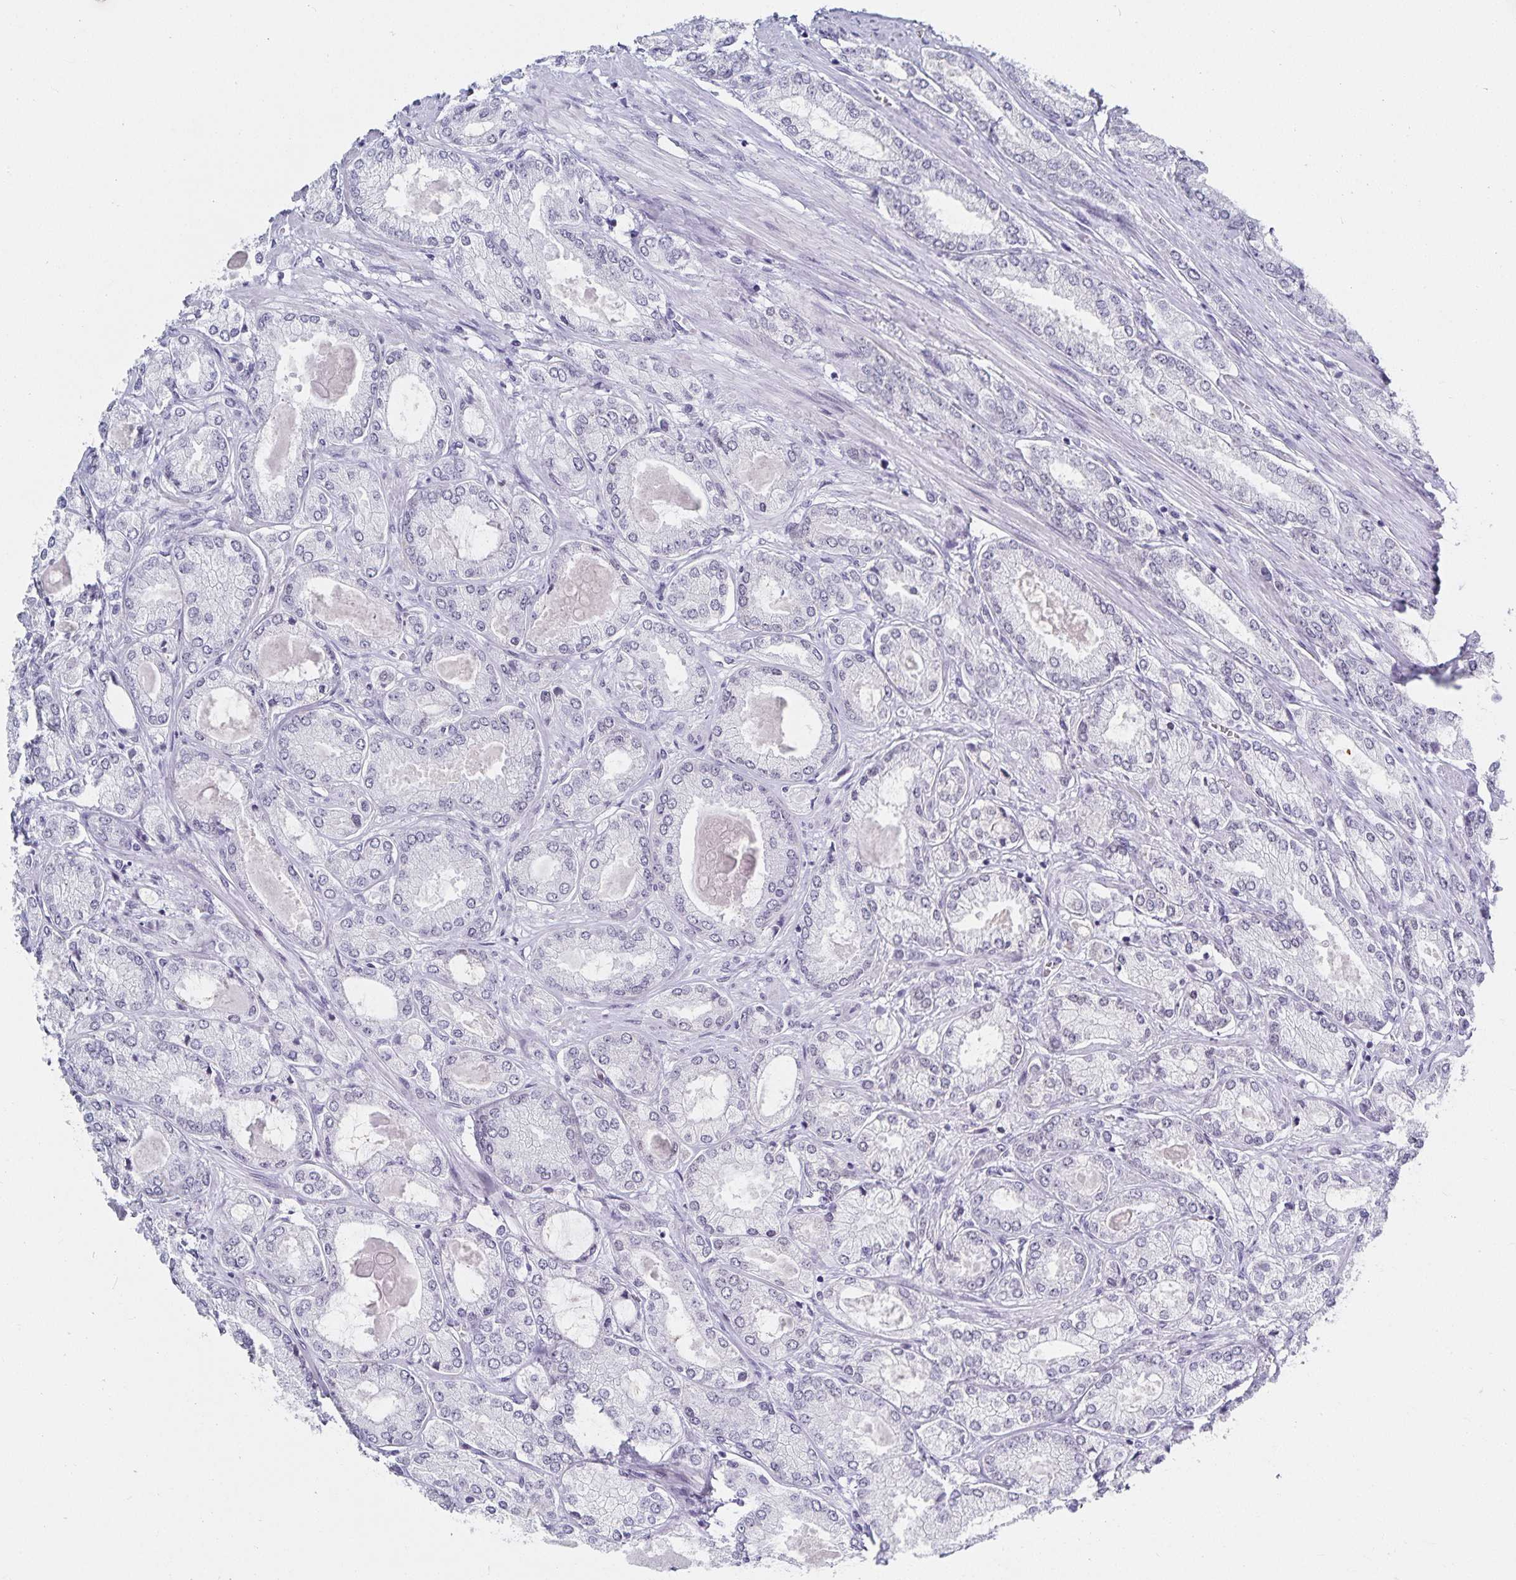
{"staining": {"intensity": "negative", "quantity": "none", "location": "none"}, "tissue": "prostate cancer", "cell_type": "Tumor cells", "image_type": "cancer", "snomed": [{"axis": "morphology", "description": "Adenocarcinoma, High grade"}, {"axis": "topography", "description": "Prostate"}], "caption": "DAB (3,3'-diaminobenzidine) immunohistochemical staining of human prostate adenocarcinoma (high-grade) exhibits no significant staining in tumor cells.", "gene": "C20orf85", "patient": {"sex": "male", "age": 68}}